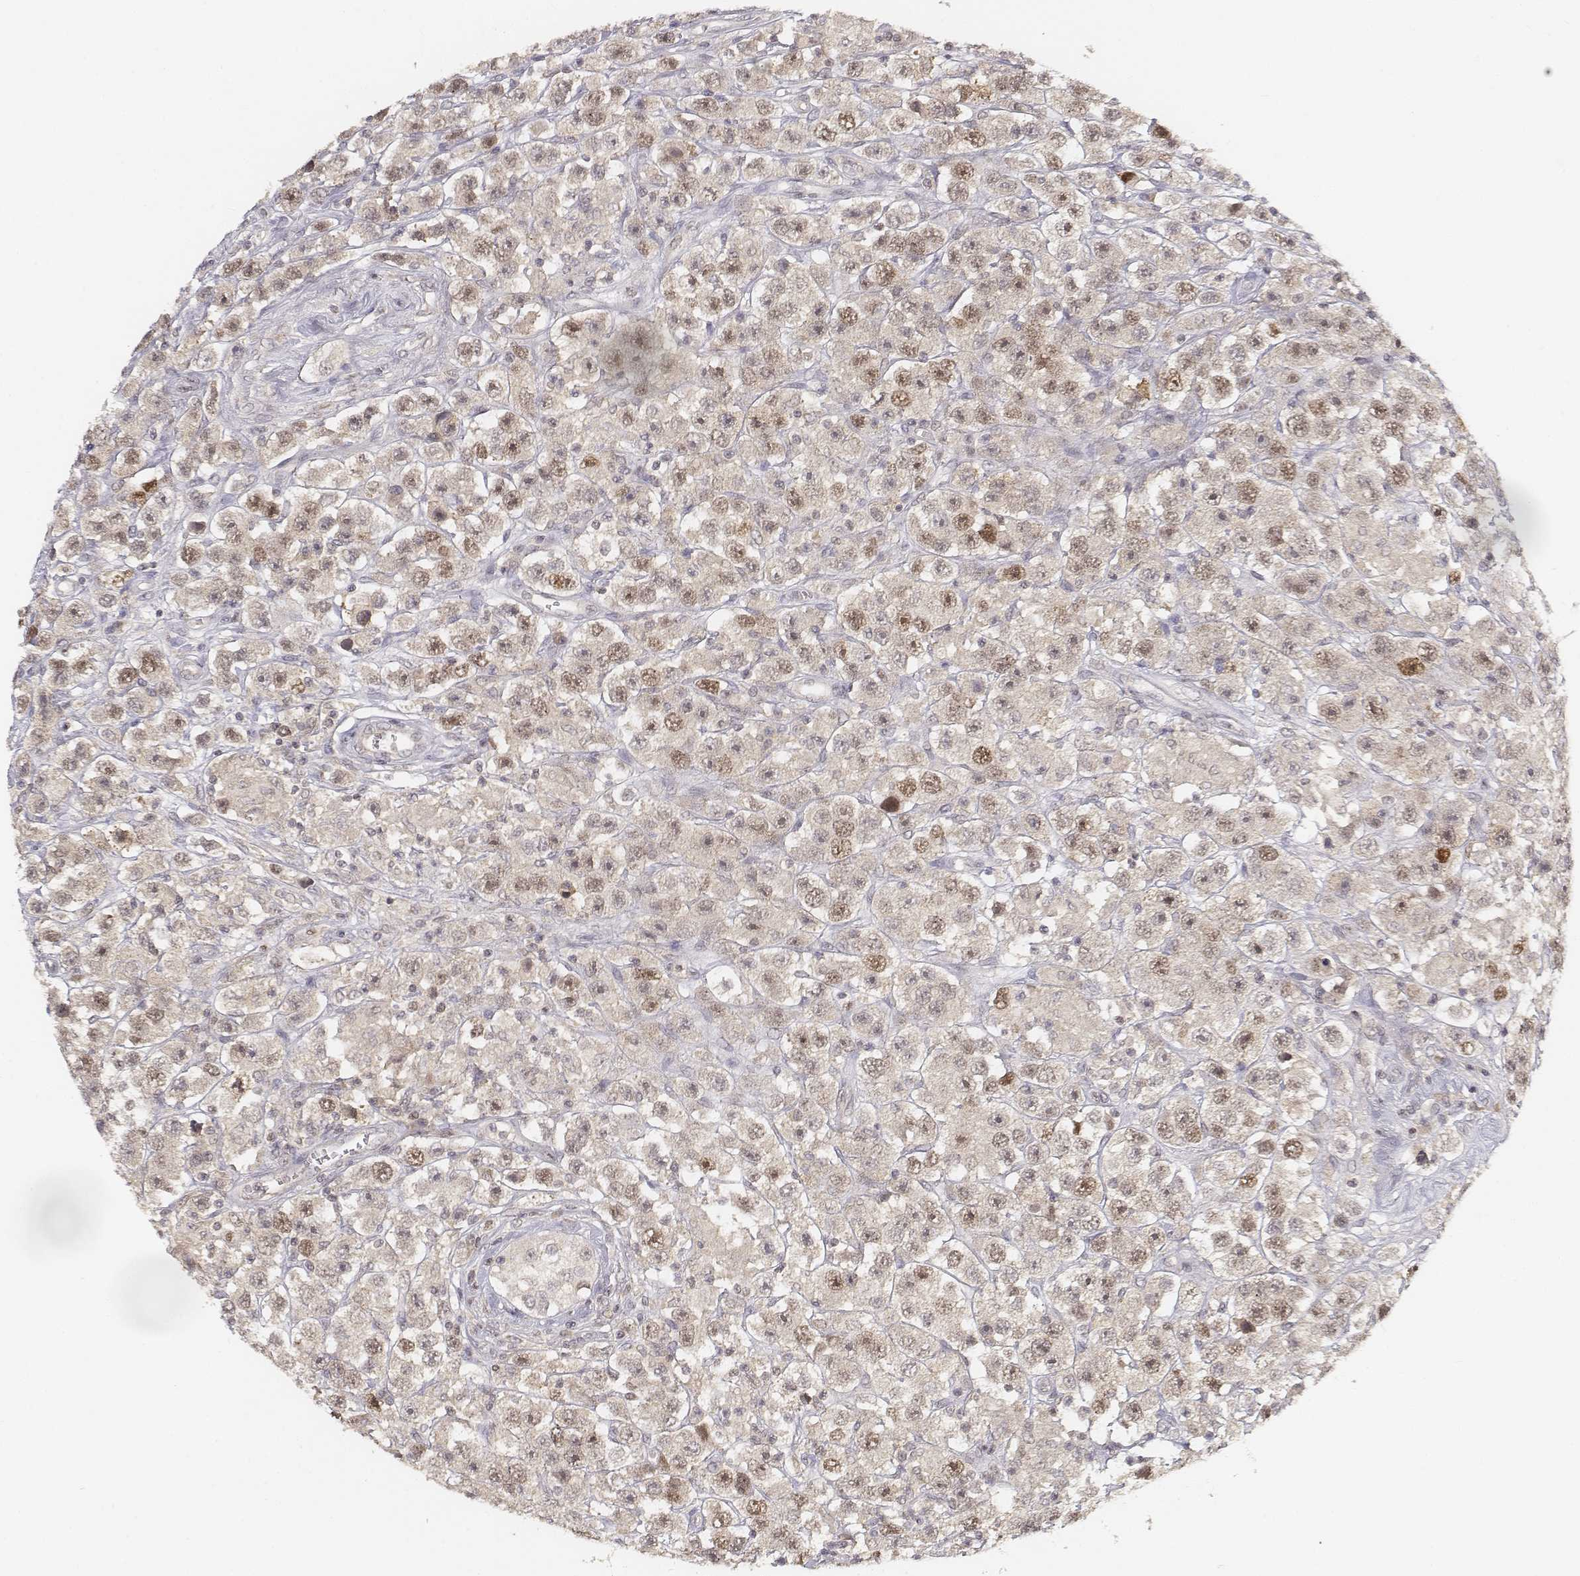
{"staining": {"intensity": "weak", "quantity": "<25%", "location": "nuclear"}, "tissue": "testis cancer", "cell_type": "Tumor cells", "image_type": "cancer", "snomed": [{"axis": "morphology", "description": "Seminoma, NOS"}, {"axis": "topography", "description": "Testis"}], "caption": "Micrograph shows no protein expression in tumor cells of testis seminoma tissue. (DAB (3,3'-diaminobenzidine) immunohistochemistry (IHC) visualized using brightfield microscopy, high magnification).", "gene": "FANCD2", "patient": {"sex": "male", "age": 45}}